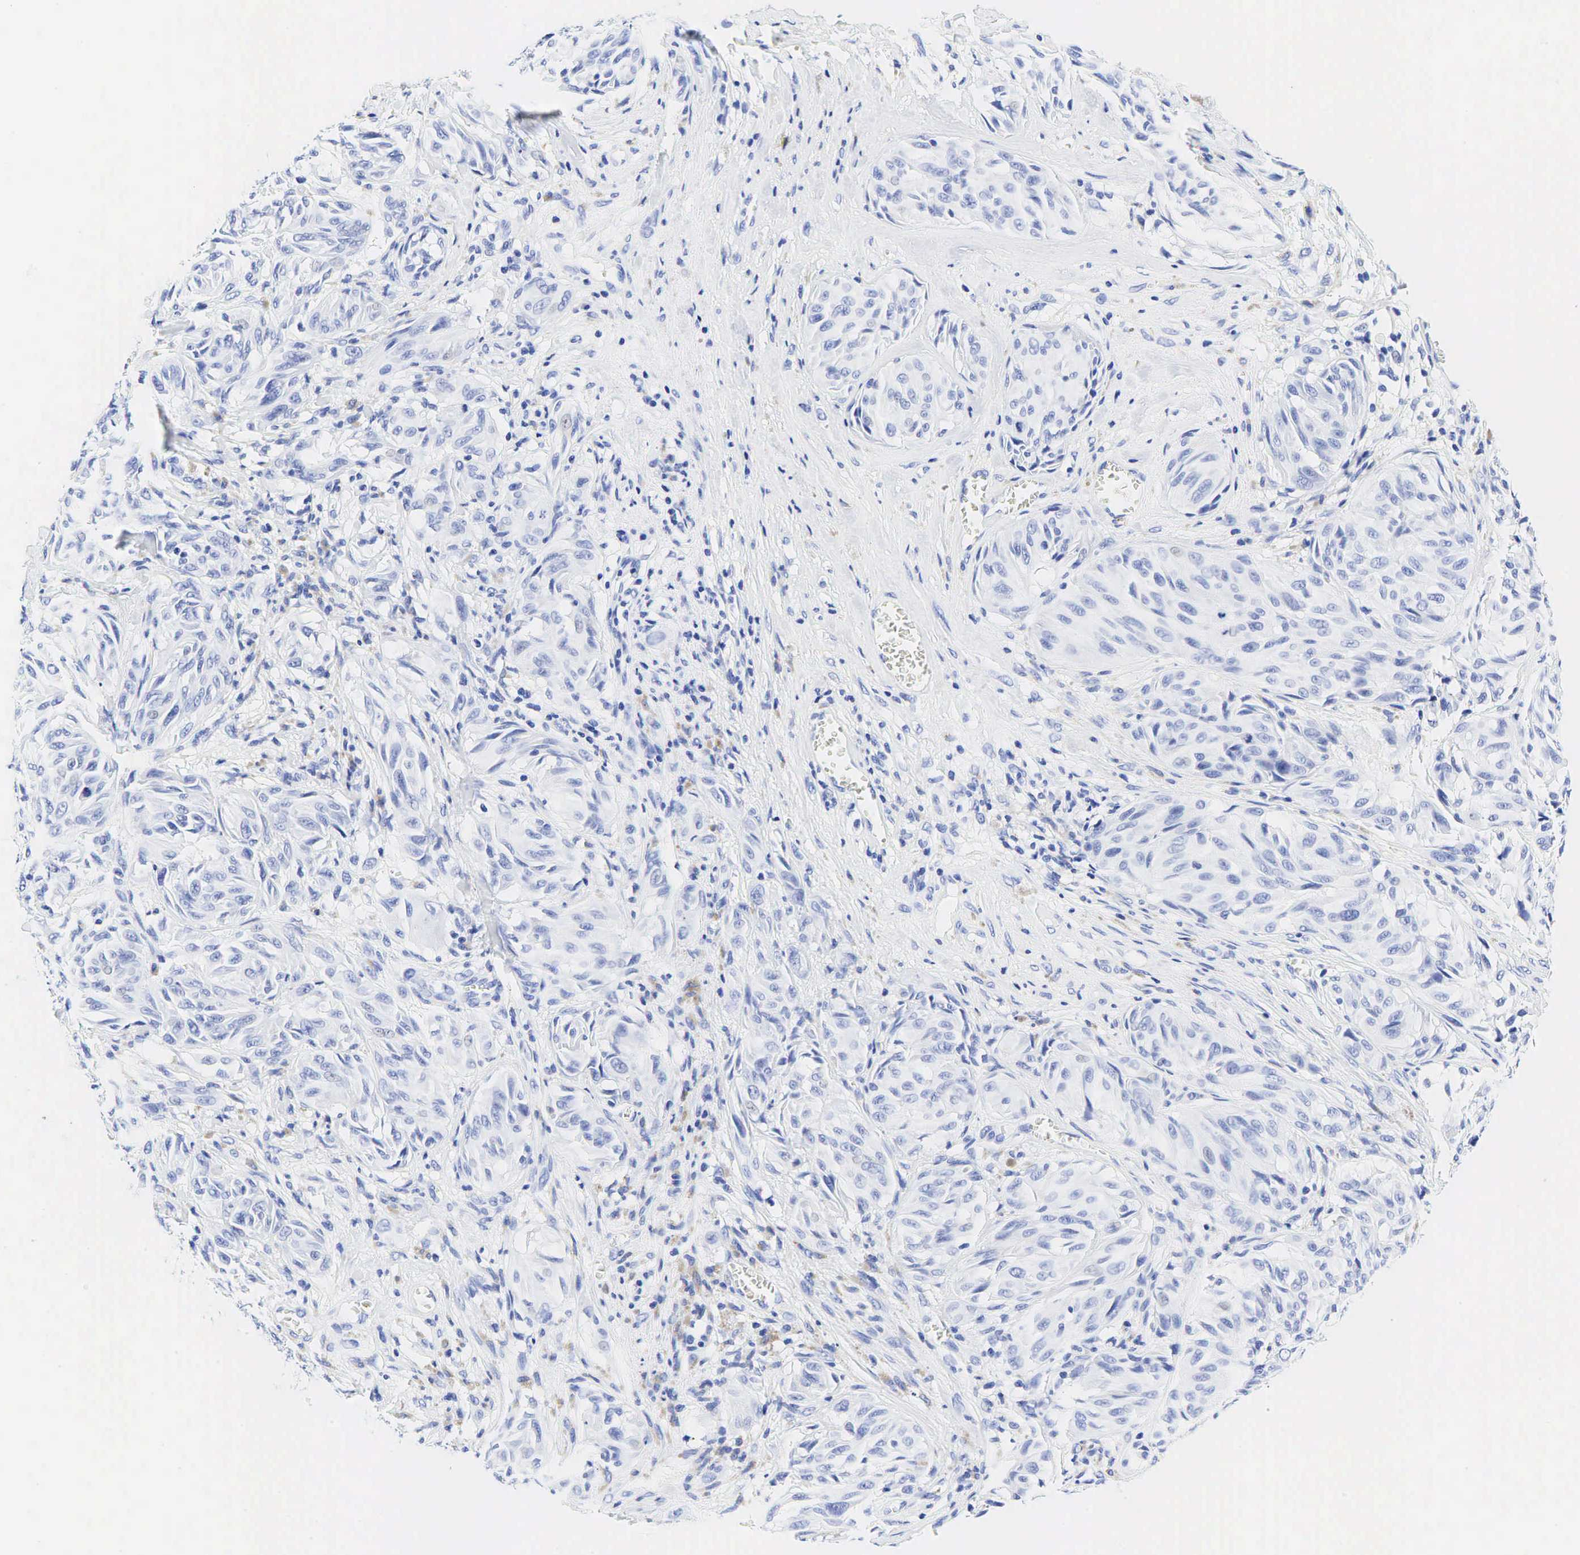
{"staining": {"intensity": "negative", "quantity": "none", "location": "none"}, "tissue": "melanoma", "cell_type": "Tumor cells", "image_type": "cancer", "snomed": [{"axis": "morphology", "description": "Malignant melanoma, NOS"}, {"axis": "topography", "description": "Skin"}], "caption": "A high-resolution photomicrograph shows immunohistochemistry (IHC) staining of melanoma, which demonstrates no significant positivity in tumor cells.", "gene": "CEACAM5", "patient": {"sex": "male", "age": 54}}